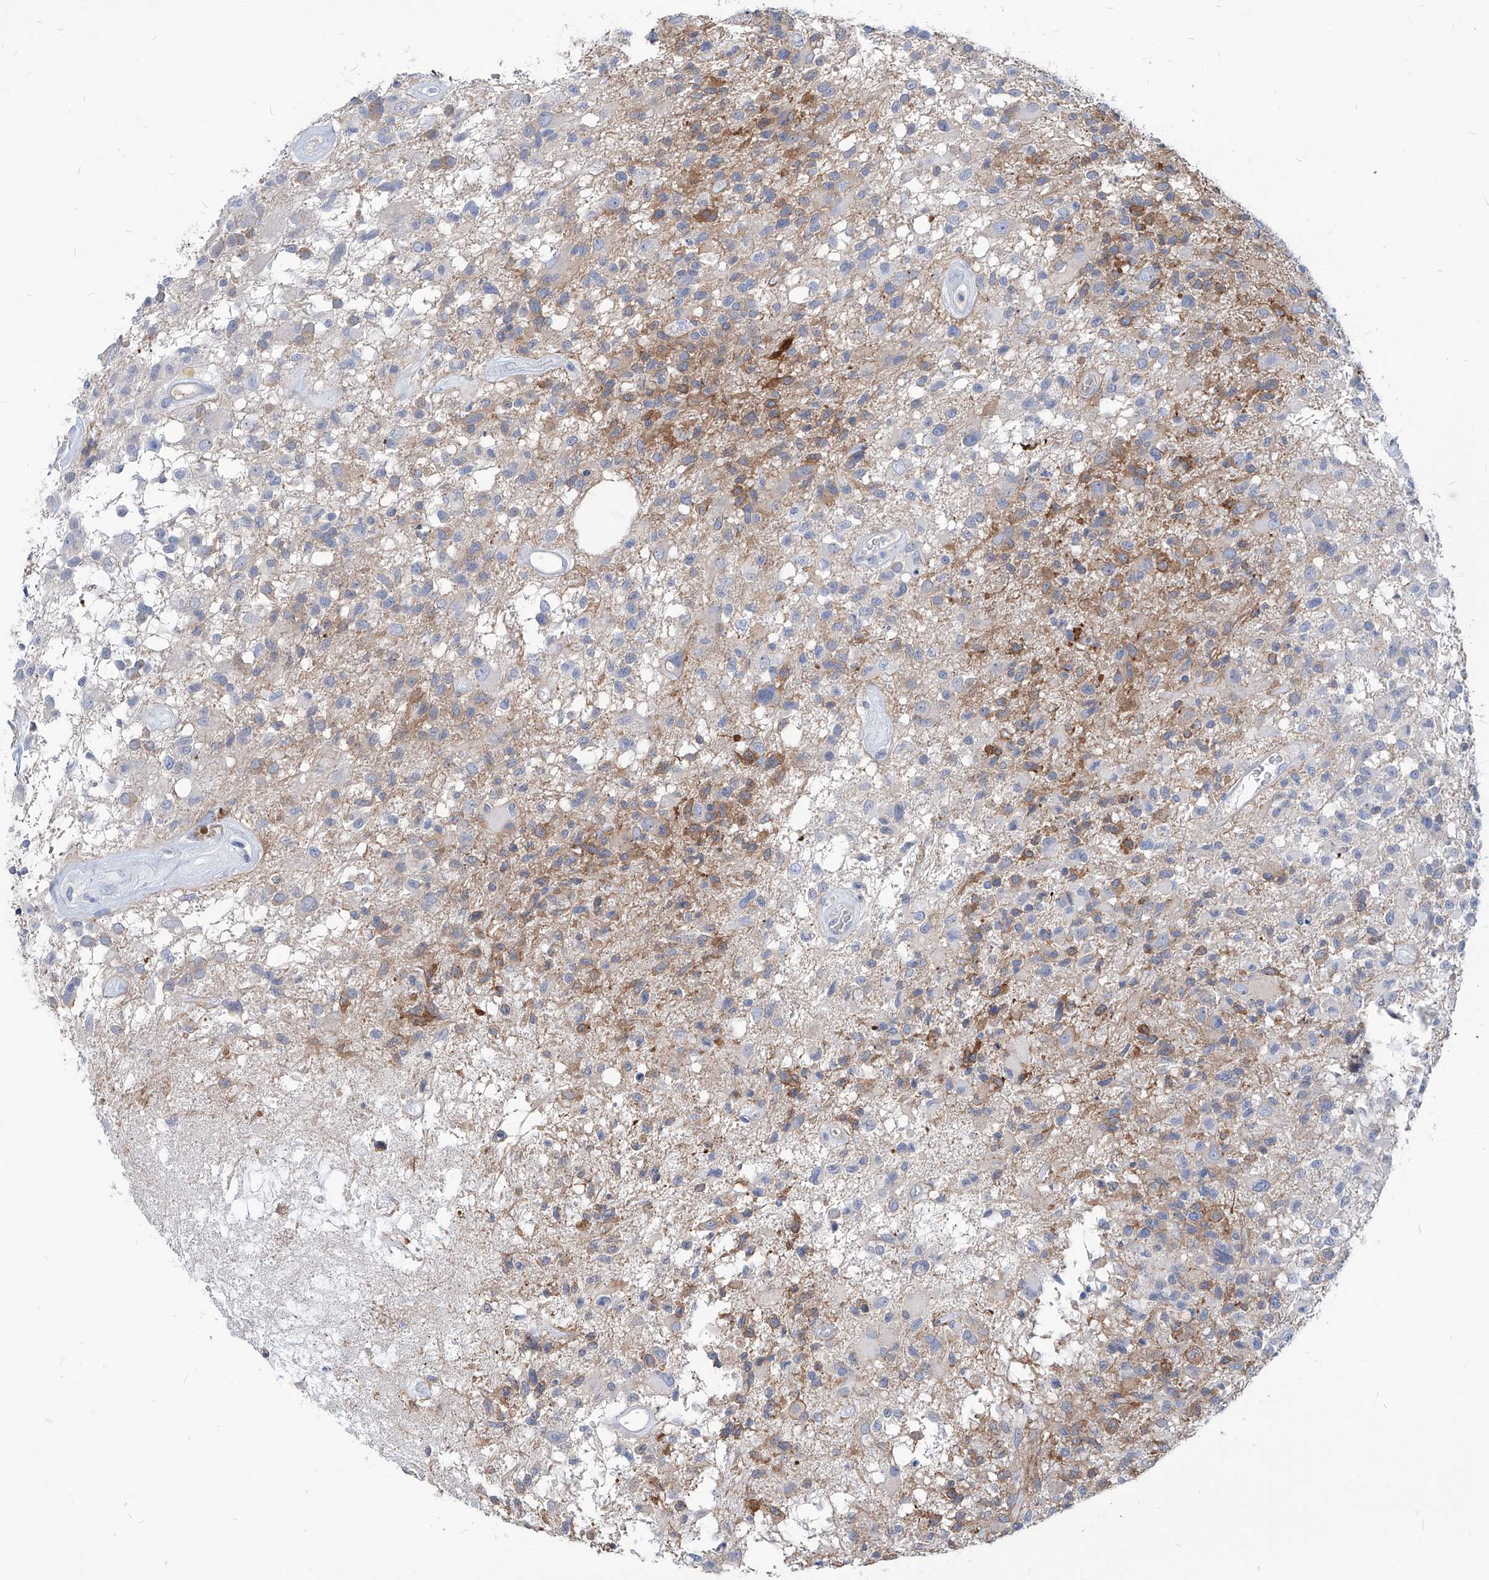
{"staining": {"intensity": "moderate", "quantity": "<25%", "location": "cytoplasmic/membranous"}, "tissue": "glioma", "cell_type": "Tumor cells", "image_type": "cancer", "snomed": [{"axis": "morphology", "description": "Glioma, malignant, High grade"}, {"axis": "morphology", "description": "Glioblastoma, NOS"}, {"axis": "topography", "description": "Brain"}], "caption": "Human malignant glioma (high-grade) stained for a protein (brown) demonstrates moderate cytoplasmic/membranous positive staining in approximately <25% of tumor cells.", "gene": "AKAP10", "patient": {"sex": "male", "age": 60}}